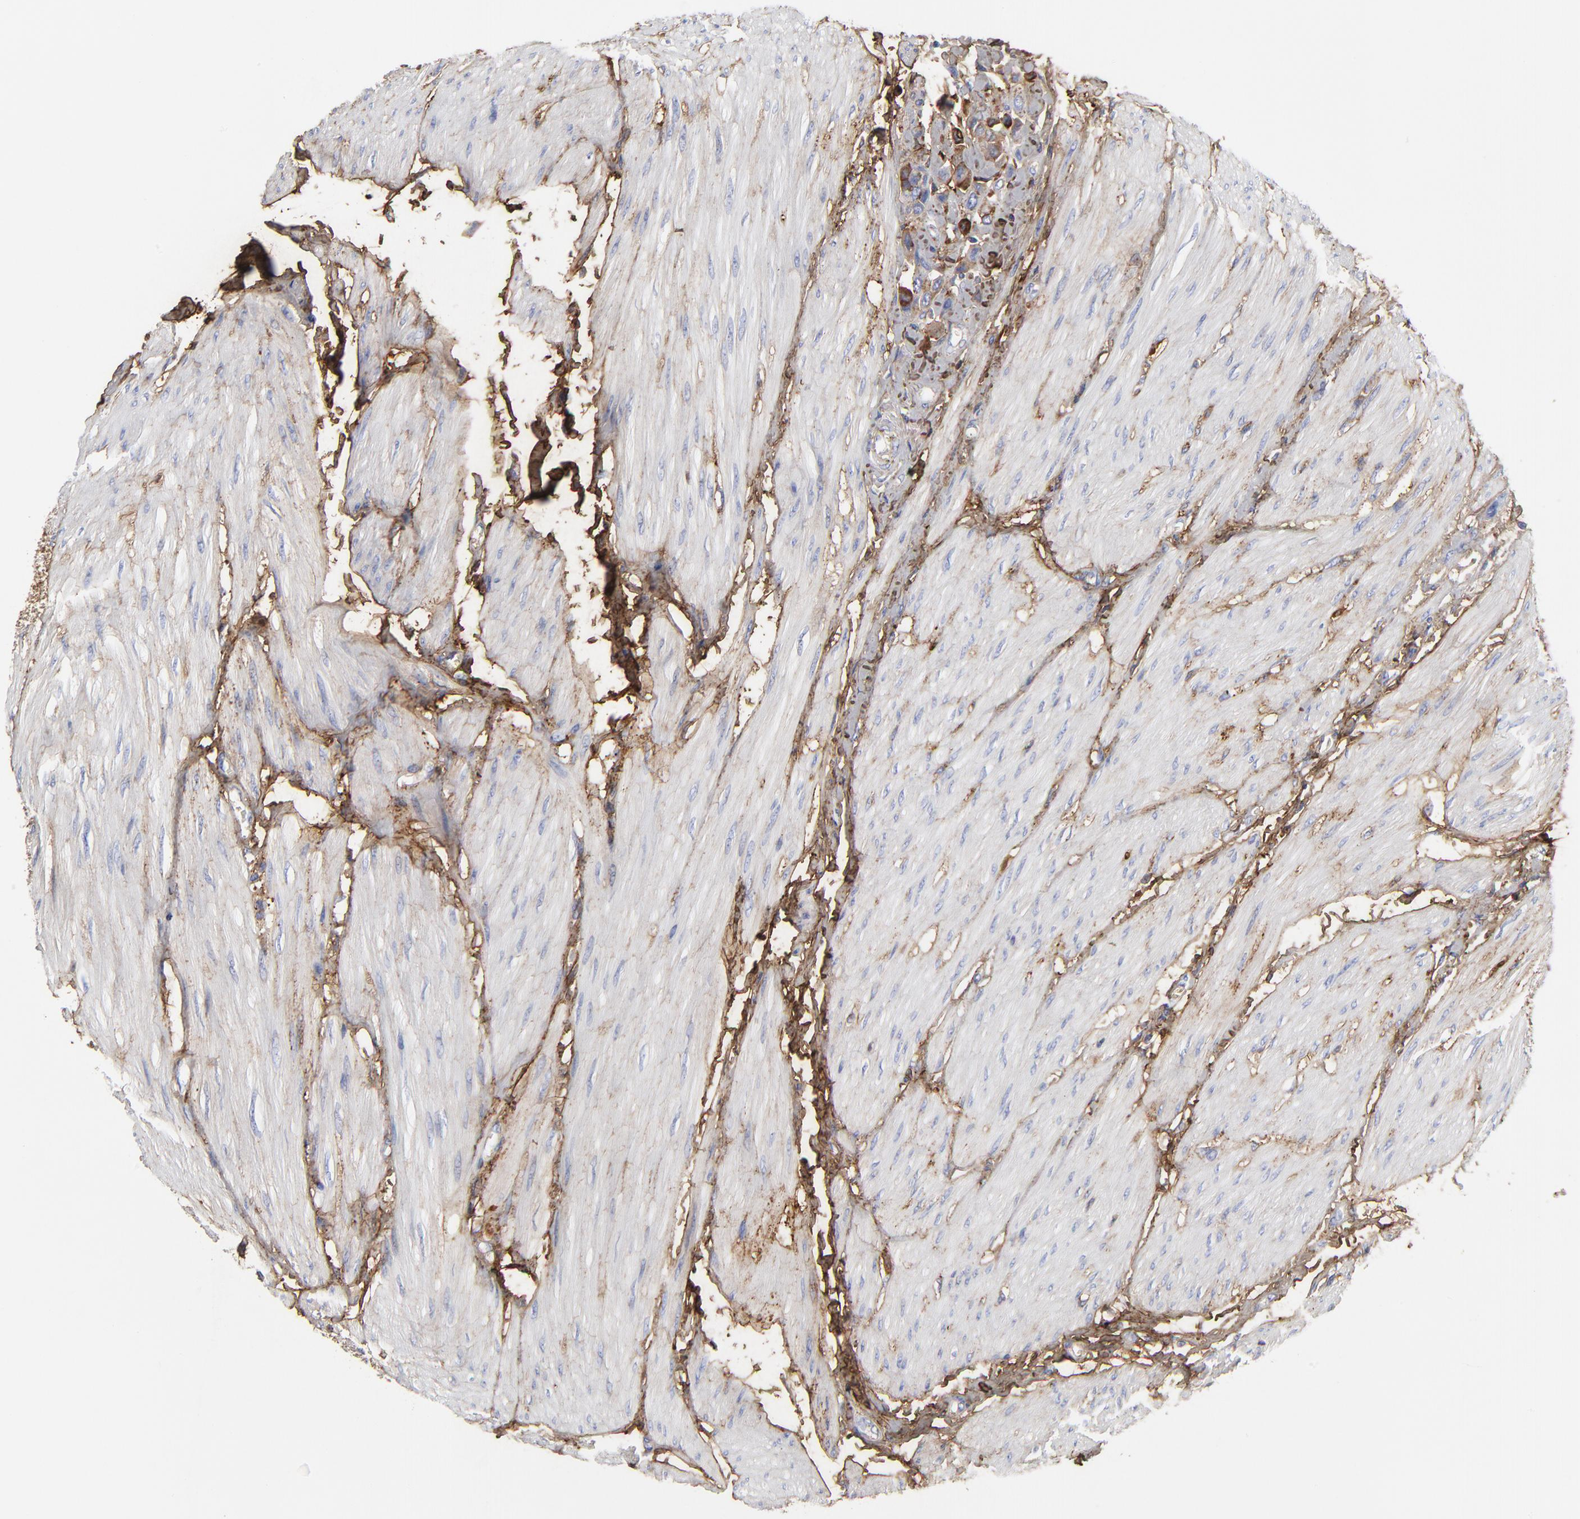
{"staining": {"intensity": "strong", "quantity": ">75%", "location": "cytoplasmic/membranous"}, "tissue": "urothelial cancer", "cell_type": "Tumor cells", "image_type": "cancer", "snomed": [{"axis": "morphology", "description": "Urothelial carcinoma, High grade"}, {"axis": "topography", "description": "Urinary bladder"}], "caption": "High-grade urothelial carcinoma stained for a protein (brown) displays strong cytoplasmic/membranous positive expression in approximately >75% of tumor cells.", "gene": "DCN", "patient": {"sex": "male", "age": 50}}